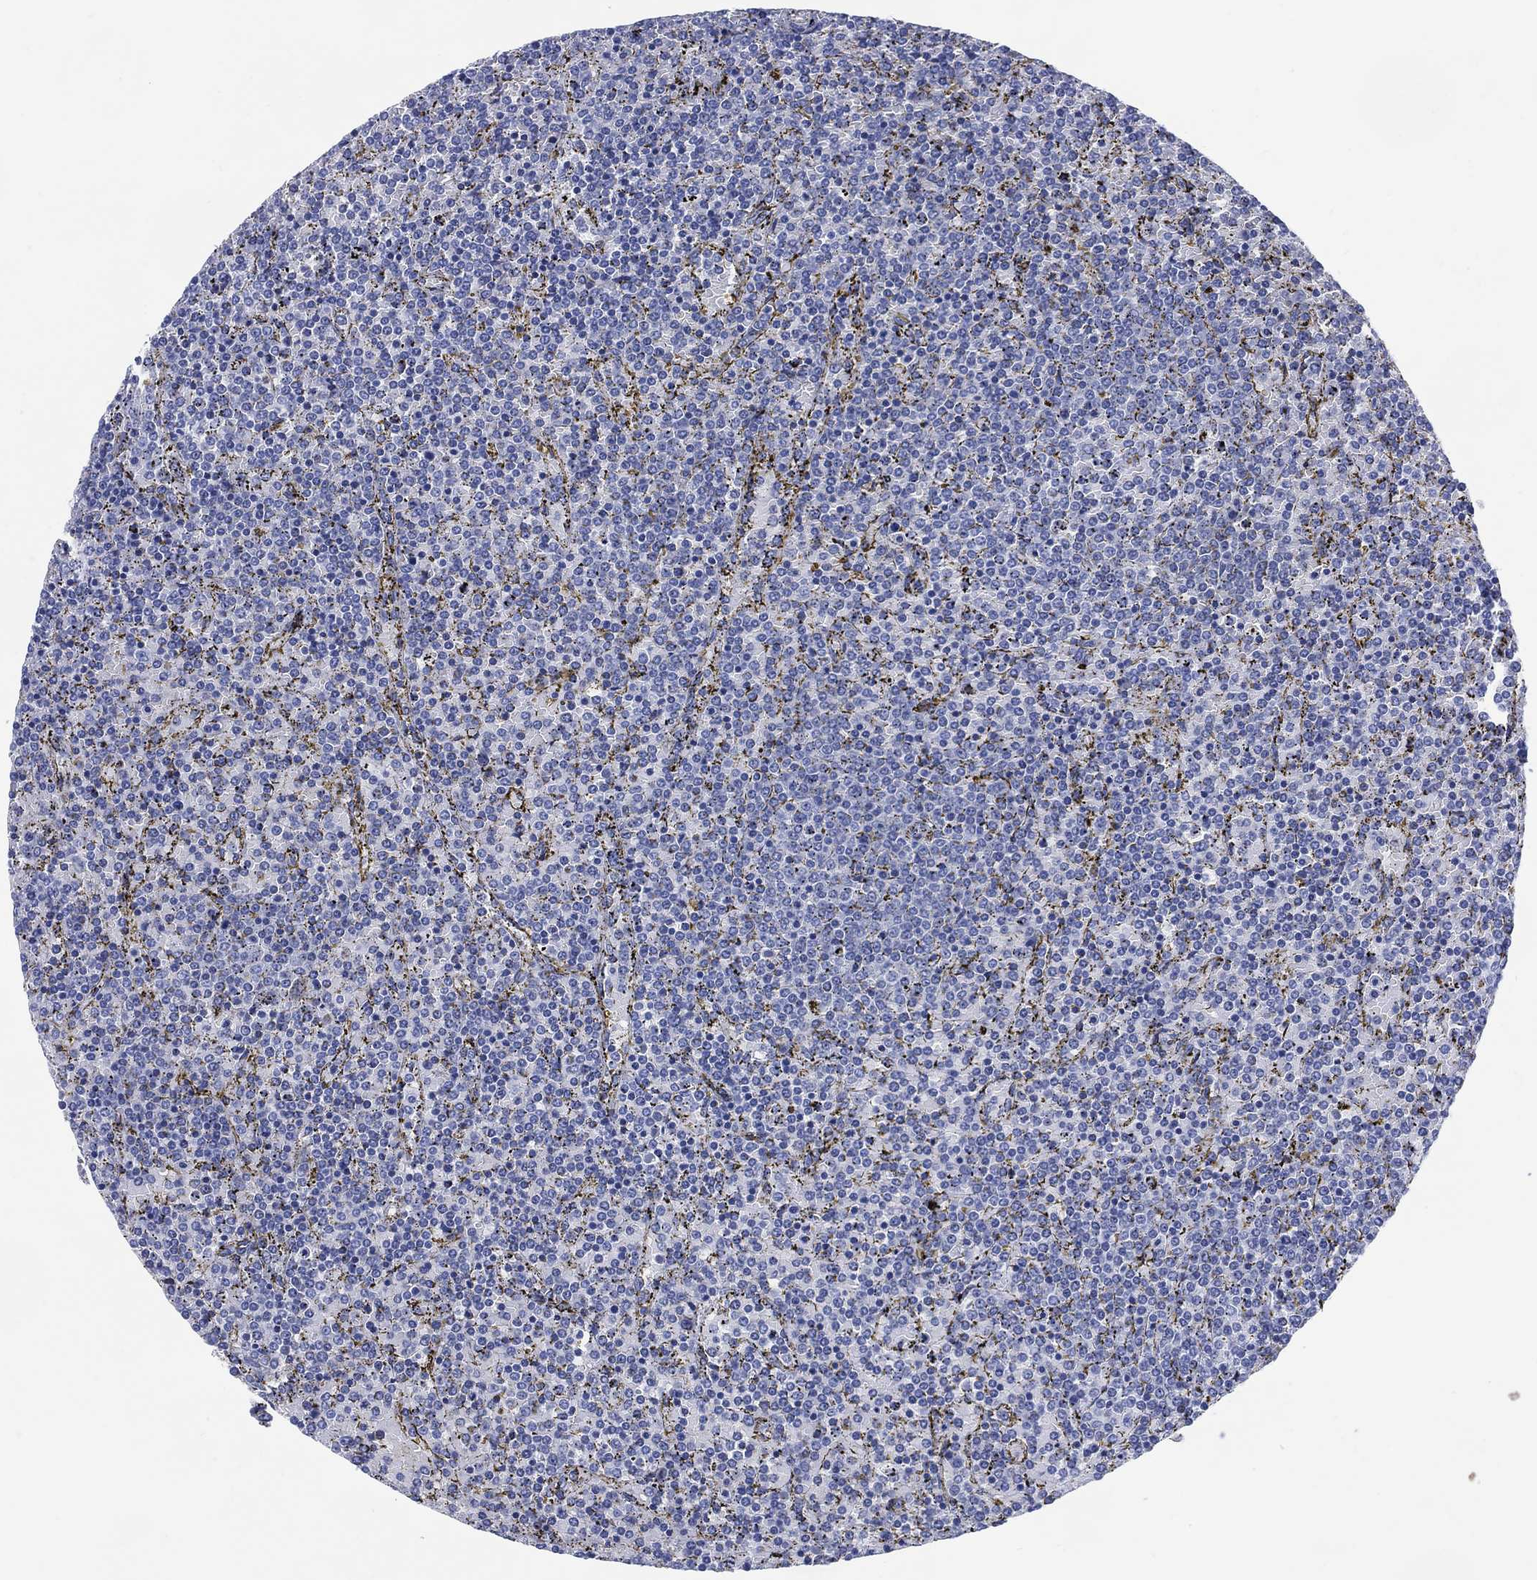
{"staining": {"intensity": "negative", "quantity": "none", "location": "none"}, "tissue": "lymphoma", "cell_type": "Tumor cells", "image_type": "cancer", "snomed": [{"axis": "morphology", "description": "Malignant lymphoma, non-Hodgkin's type, Low grade"}, {"axis": "topography", "description": "Spleen"}], "caption": "Malignant lymphoma, non-Hodgkin's type (low-grade) stained for a protein using IHC shows no positivity tumor cells.", "gene": "DDI1", "patient": {"sex": "female", "age": 77}}